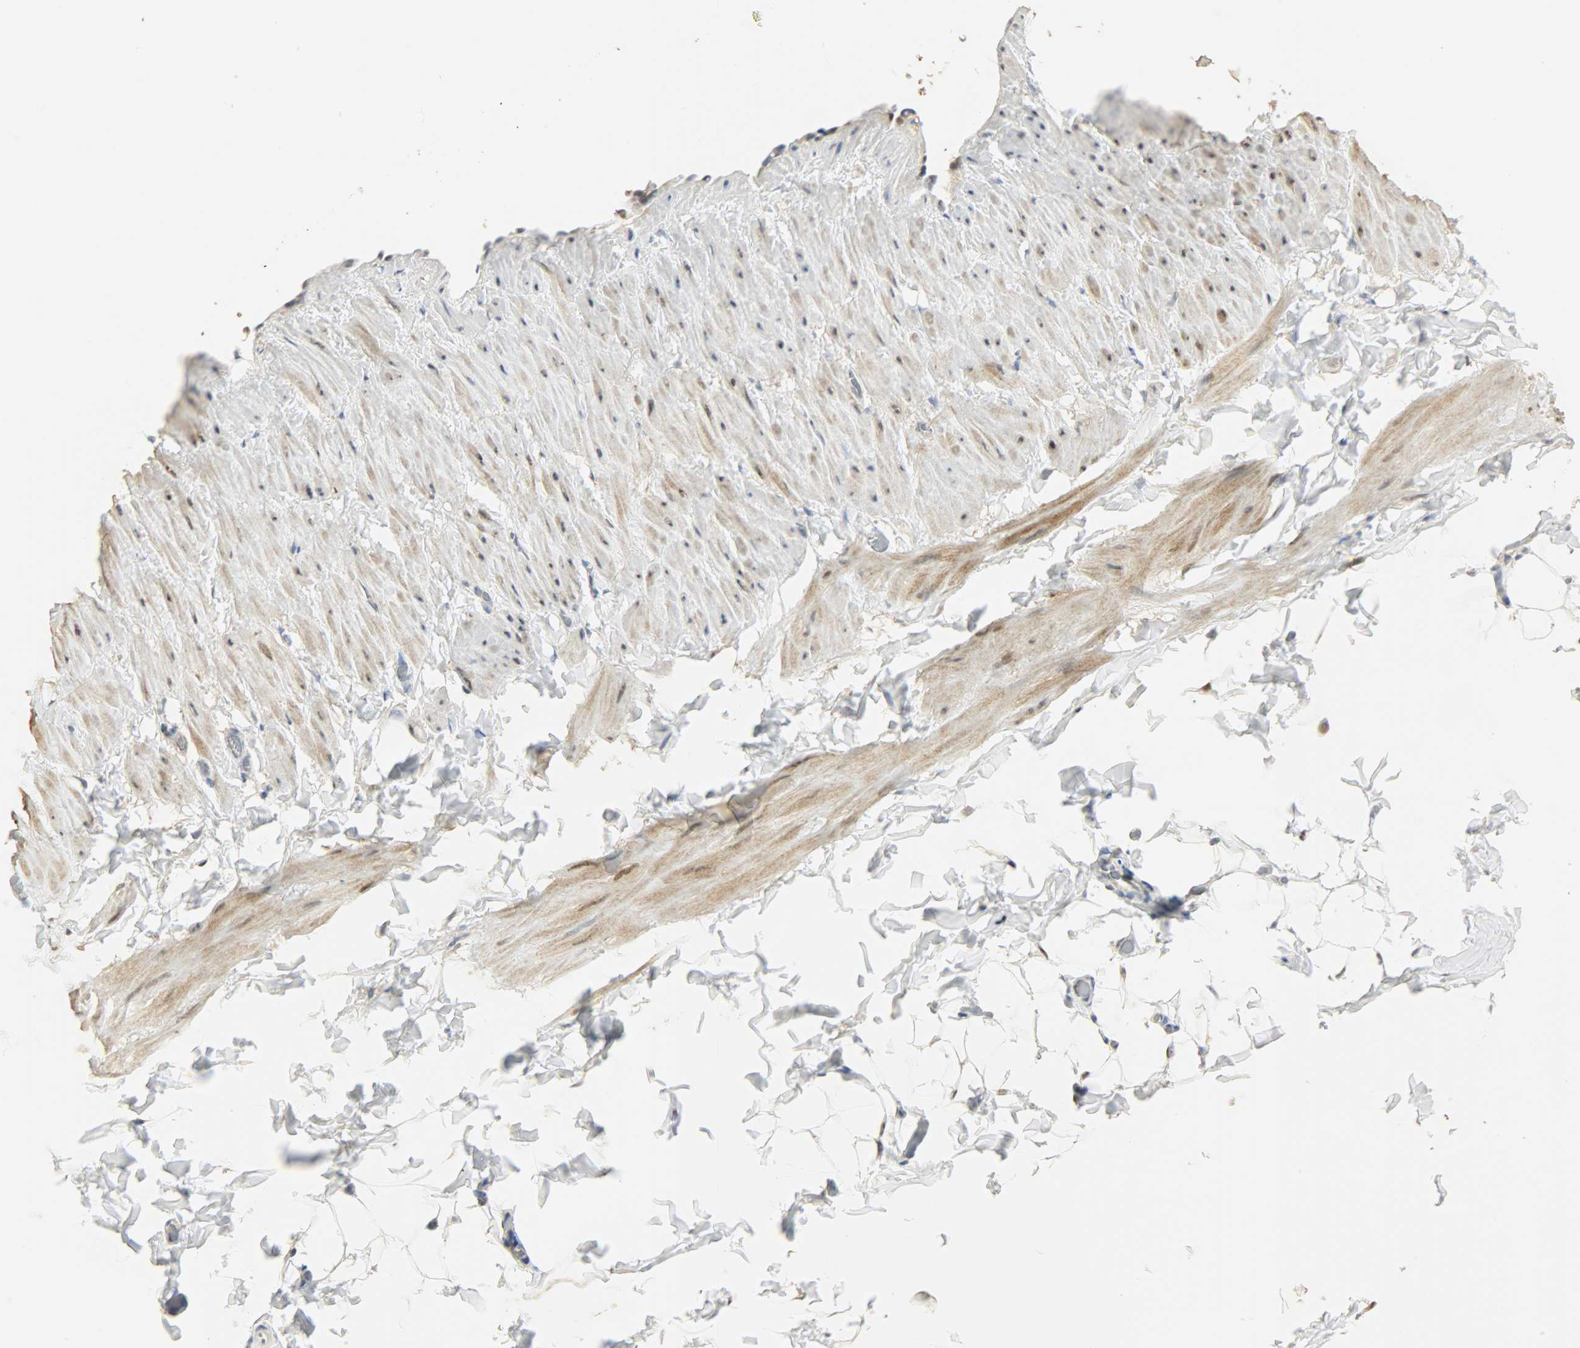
{"staining": {"intensity": "moderate", "quantity": ">75%", "location": "nuclear"}, "tissue": "adipose tissue", "cell_type": "Adipocytes", "image_type": "normal", "snomed": [{"axis": "morphology", "description": "Normal tissue, NOS"}, {"axis": "topography", "description": "Soft tissue"}], "caption": "Adipocytes show moderate nuclear expression in about >75% of cells in normal adipose tissue. Nuclei are stained in blue.", "gene": "NPEPL1", "patient": {"sex": "male", "age": 26}}